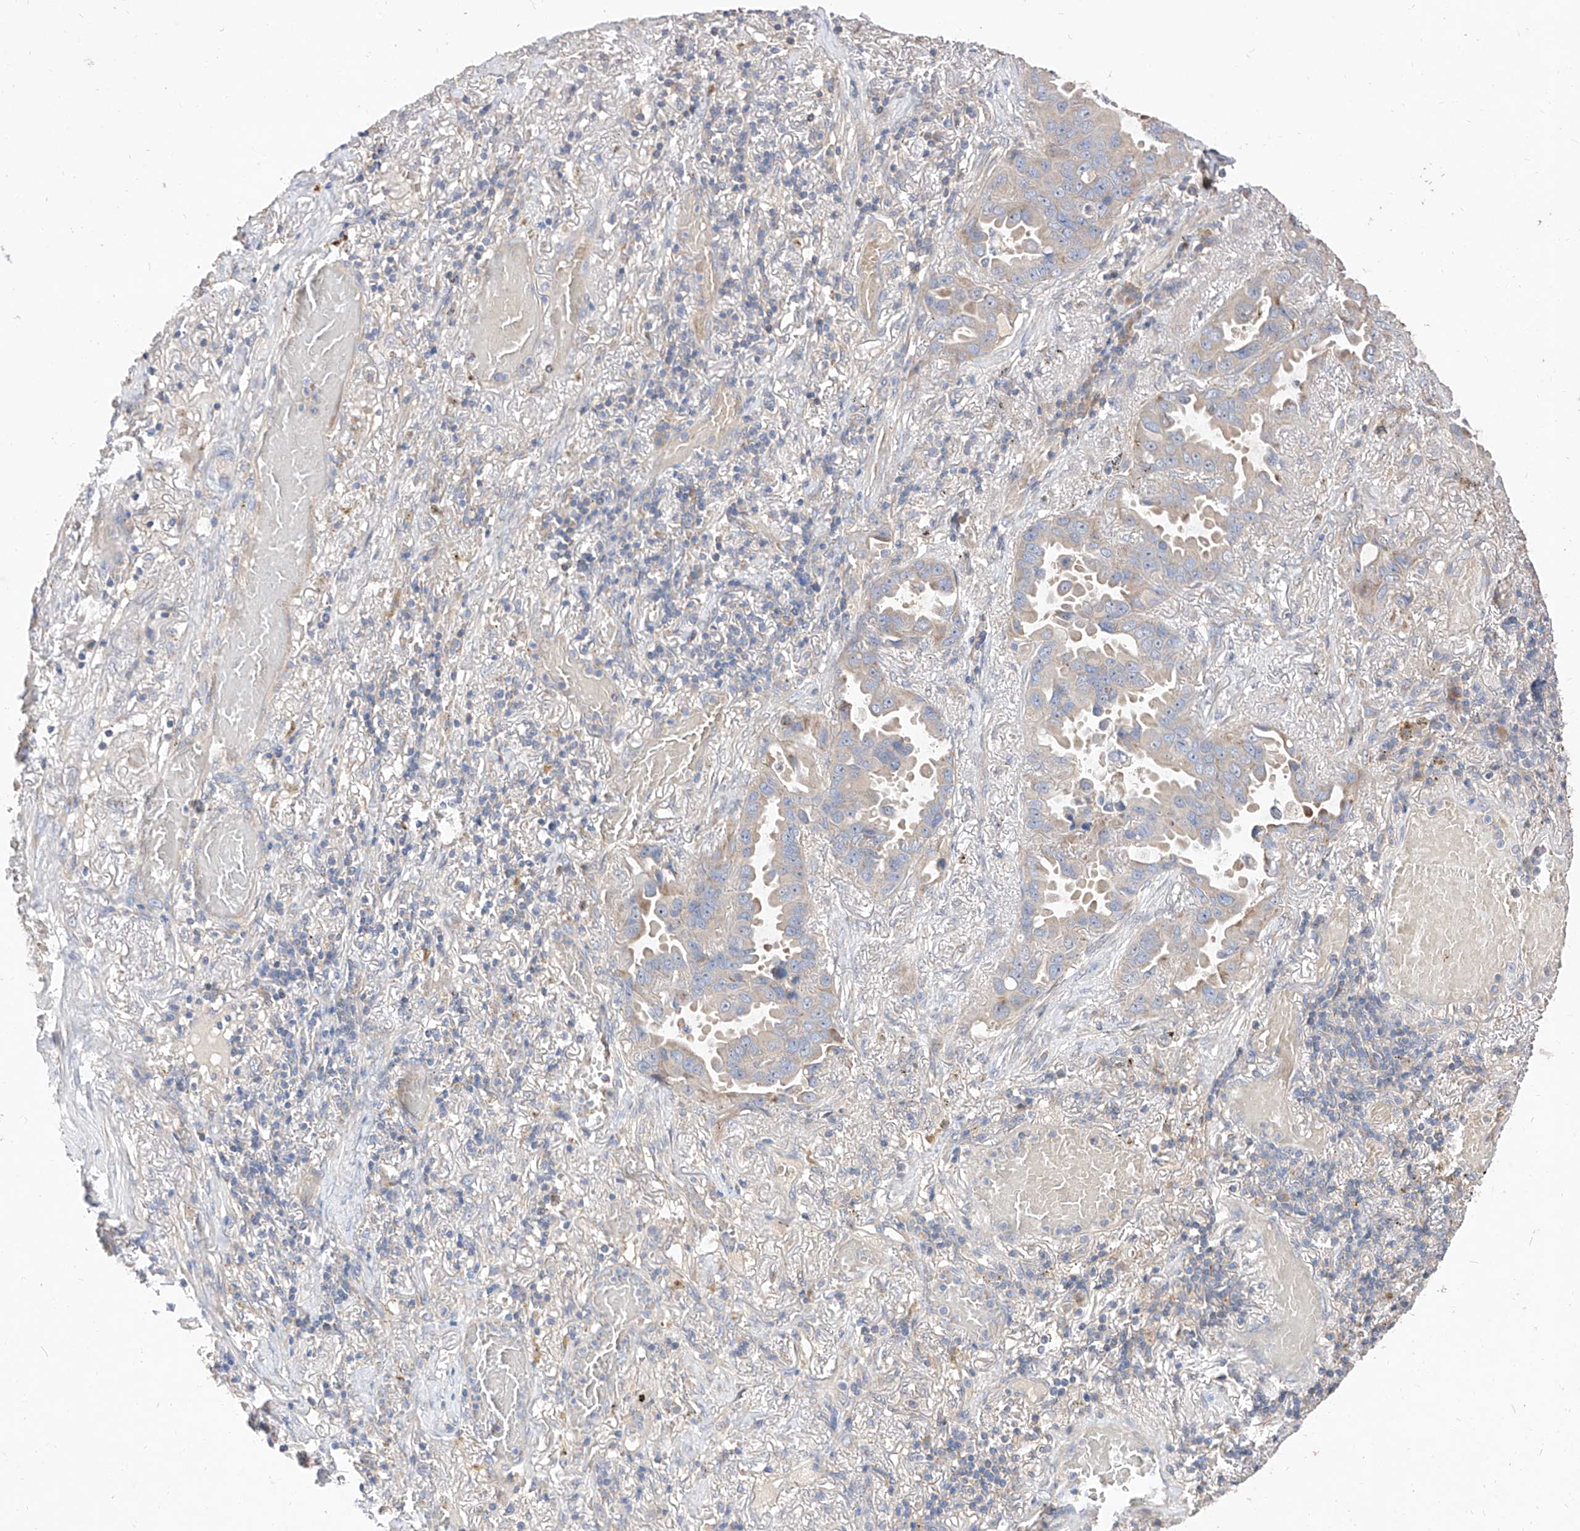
{"staining": {"intensity": "negative", "quantity": "none", "location": "none"}, "tissue": "lung cancer", "cell_type": "Tumor cells", "image_type": "cancer", "snomed": [{"axis": "morphology", "description": "Adenocarcinoma, NOS"}, {"axis": "topography", "description": "Lung"}], "caption": "Tumor cells show no significant protein expression in adenocarcinoma (lung). The staining was performed using DAB (3,3'-diaminobenzidine) to visualize the protein expression in brown, while the nuclei were stained in blue with hematoxylin (Magnification: 20x).", "gene": "DIRAS3", "patient": {"sex": "male", "age": 64}}